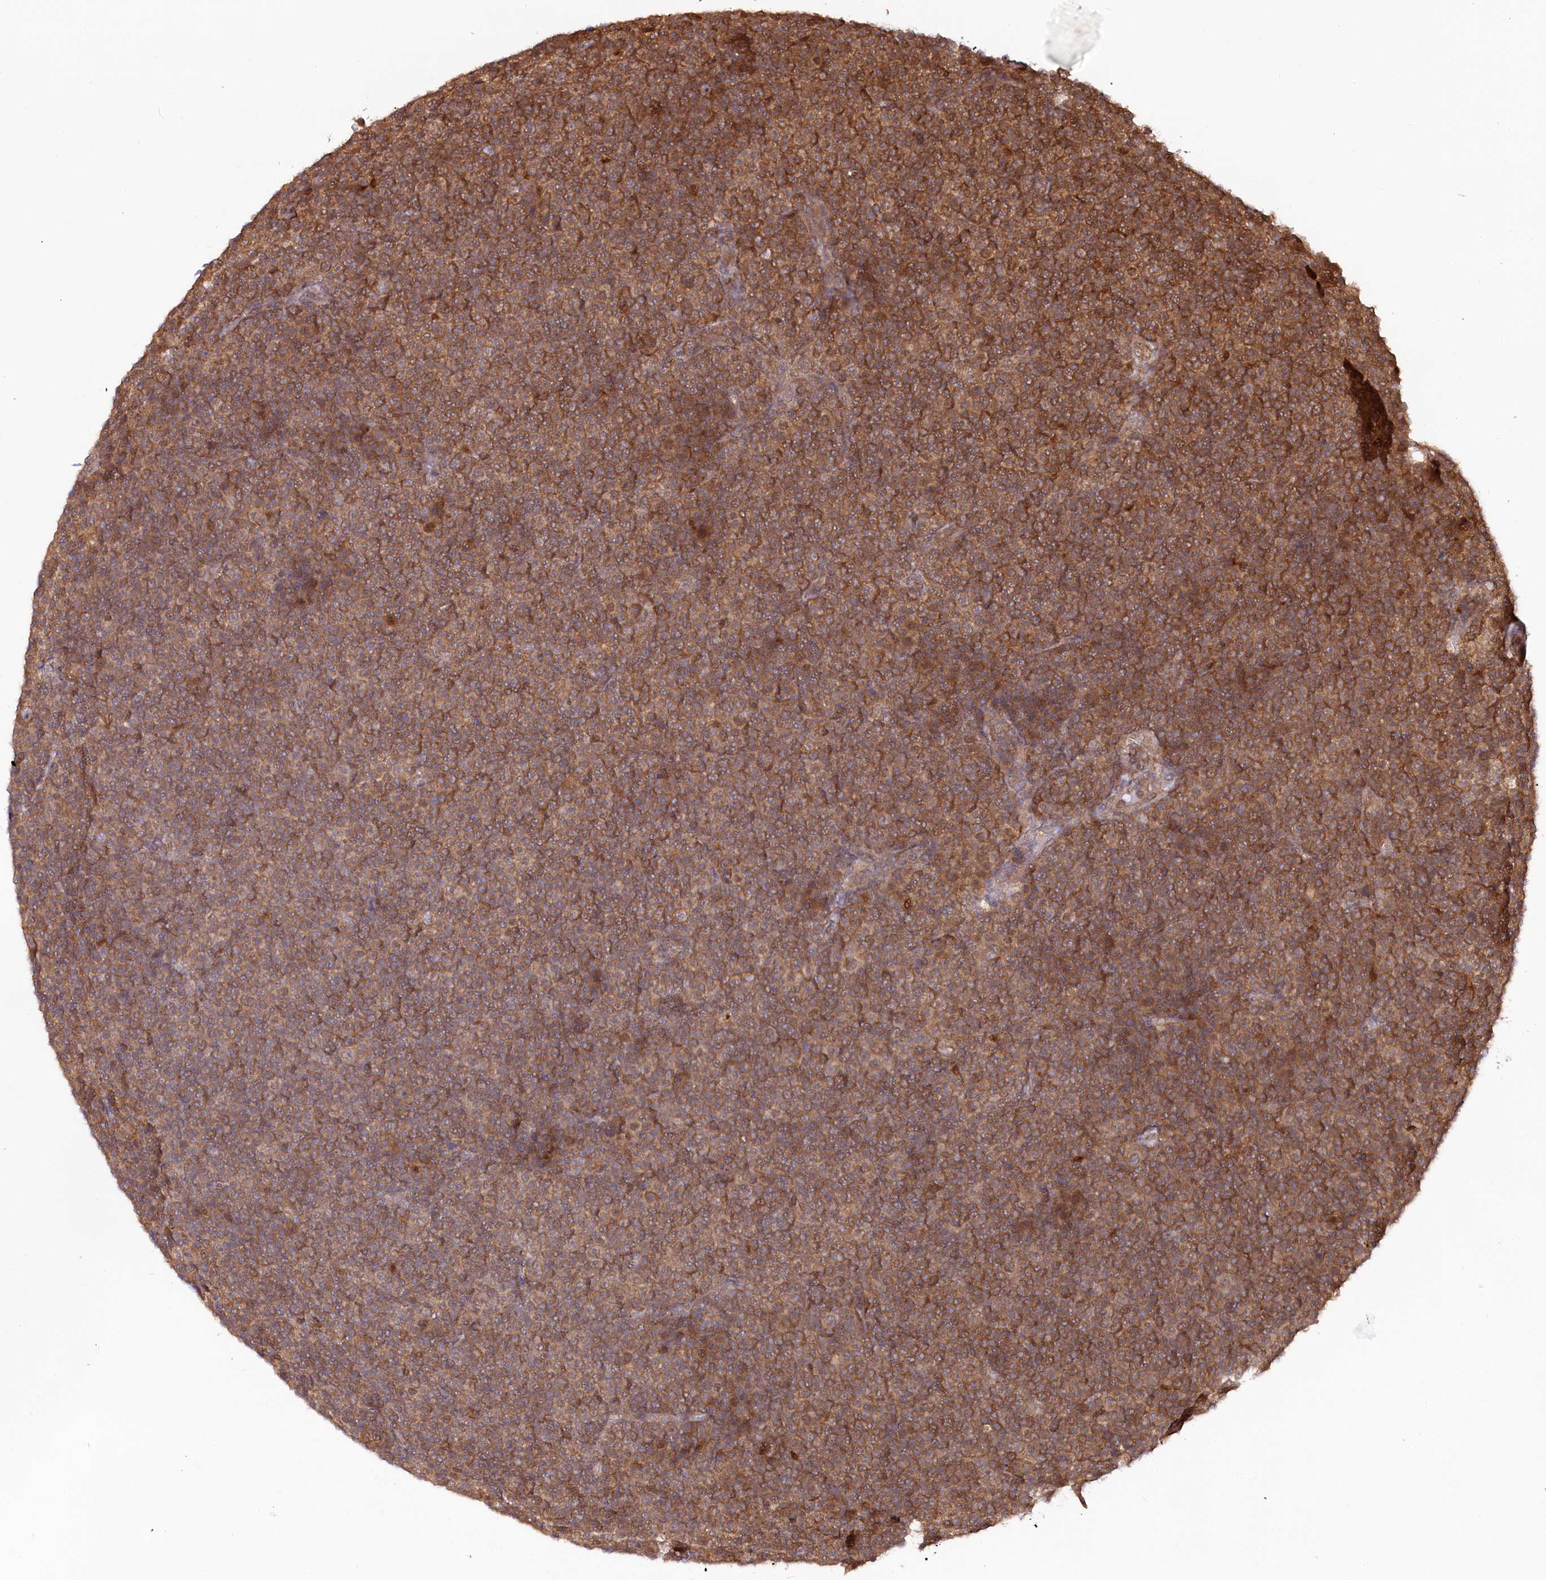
{"staining": {"intensity": "strong", "quantity": ">75%", "location": "cytoplasmic/membranous"}, "tissue": "lymphoma", "cell_type": "Tumor cells", "image_type": "cancer", "snomed": [{"axis": "morphology", "description": "Malignant lymphoma, non-Hodgkin's type, Low grade"}, {"axis": "topography", "description": "Lymph node"}], "caption": "Immunohistochemical staining of human lymphoma reveals strong cytoplasmic/membranous protein staining in about >75% of tumor cells.", "gene": "PSMA1", "patient": {"sex": "female", "age": 67}}